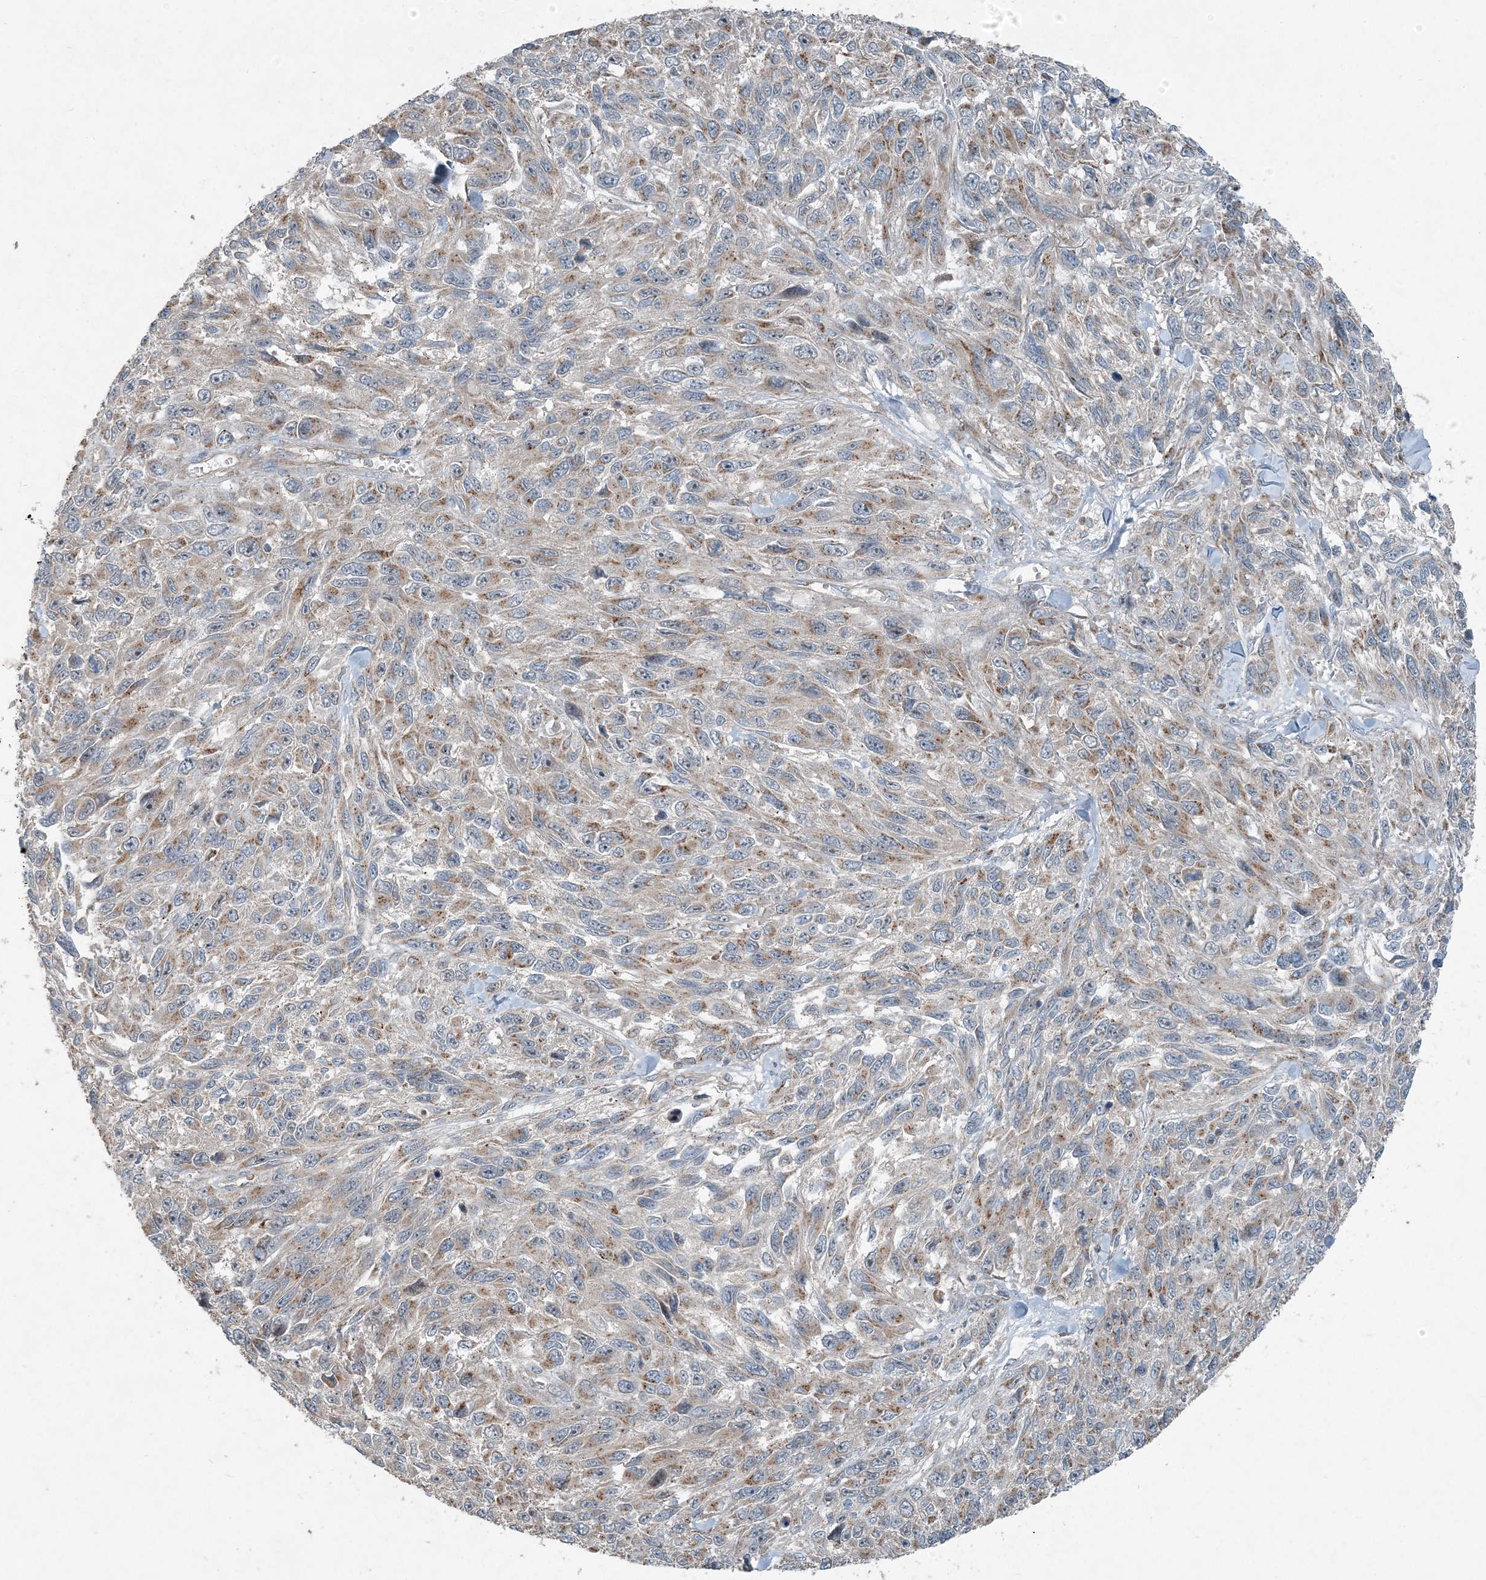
{"staining": {"intensity": "moderate", "quantity": "25%-75%", "location": "cytoplasmic/membranous"}, "tissue": "melanoma", "cell_type": "Tumor cells", "image_type": "cancer", "snomed": [{"axis": "morphology", "description": "Malignant melanoma, NOS"}, {"axis": "topography", "description": "Skin"}], "caption": "This micrograph demonstrates immunohistochemistry (IHC) staining of human malignant melanoma, with medium moderate cytoplasmic/membranous staining in about 25%-75% of tumor cells.", "gene": "INTU", "patient": {"sex": "female", "age": 96}}